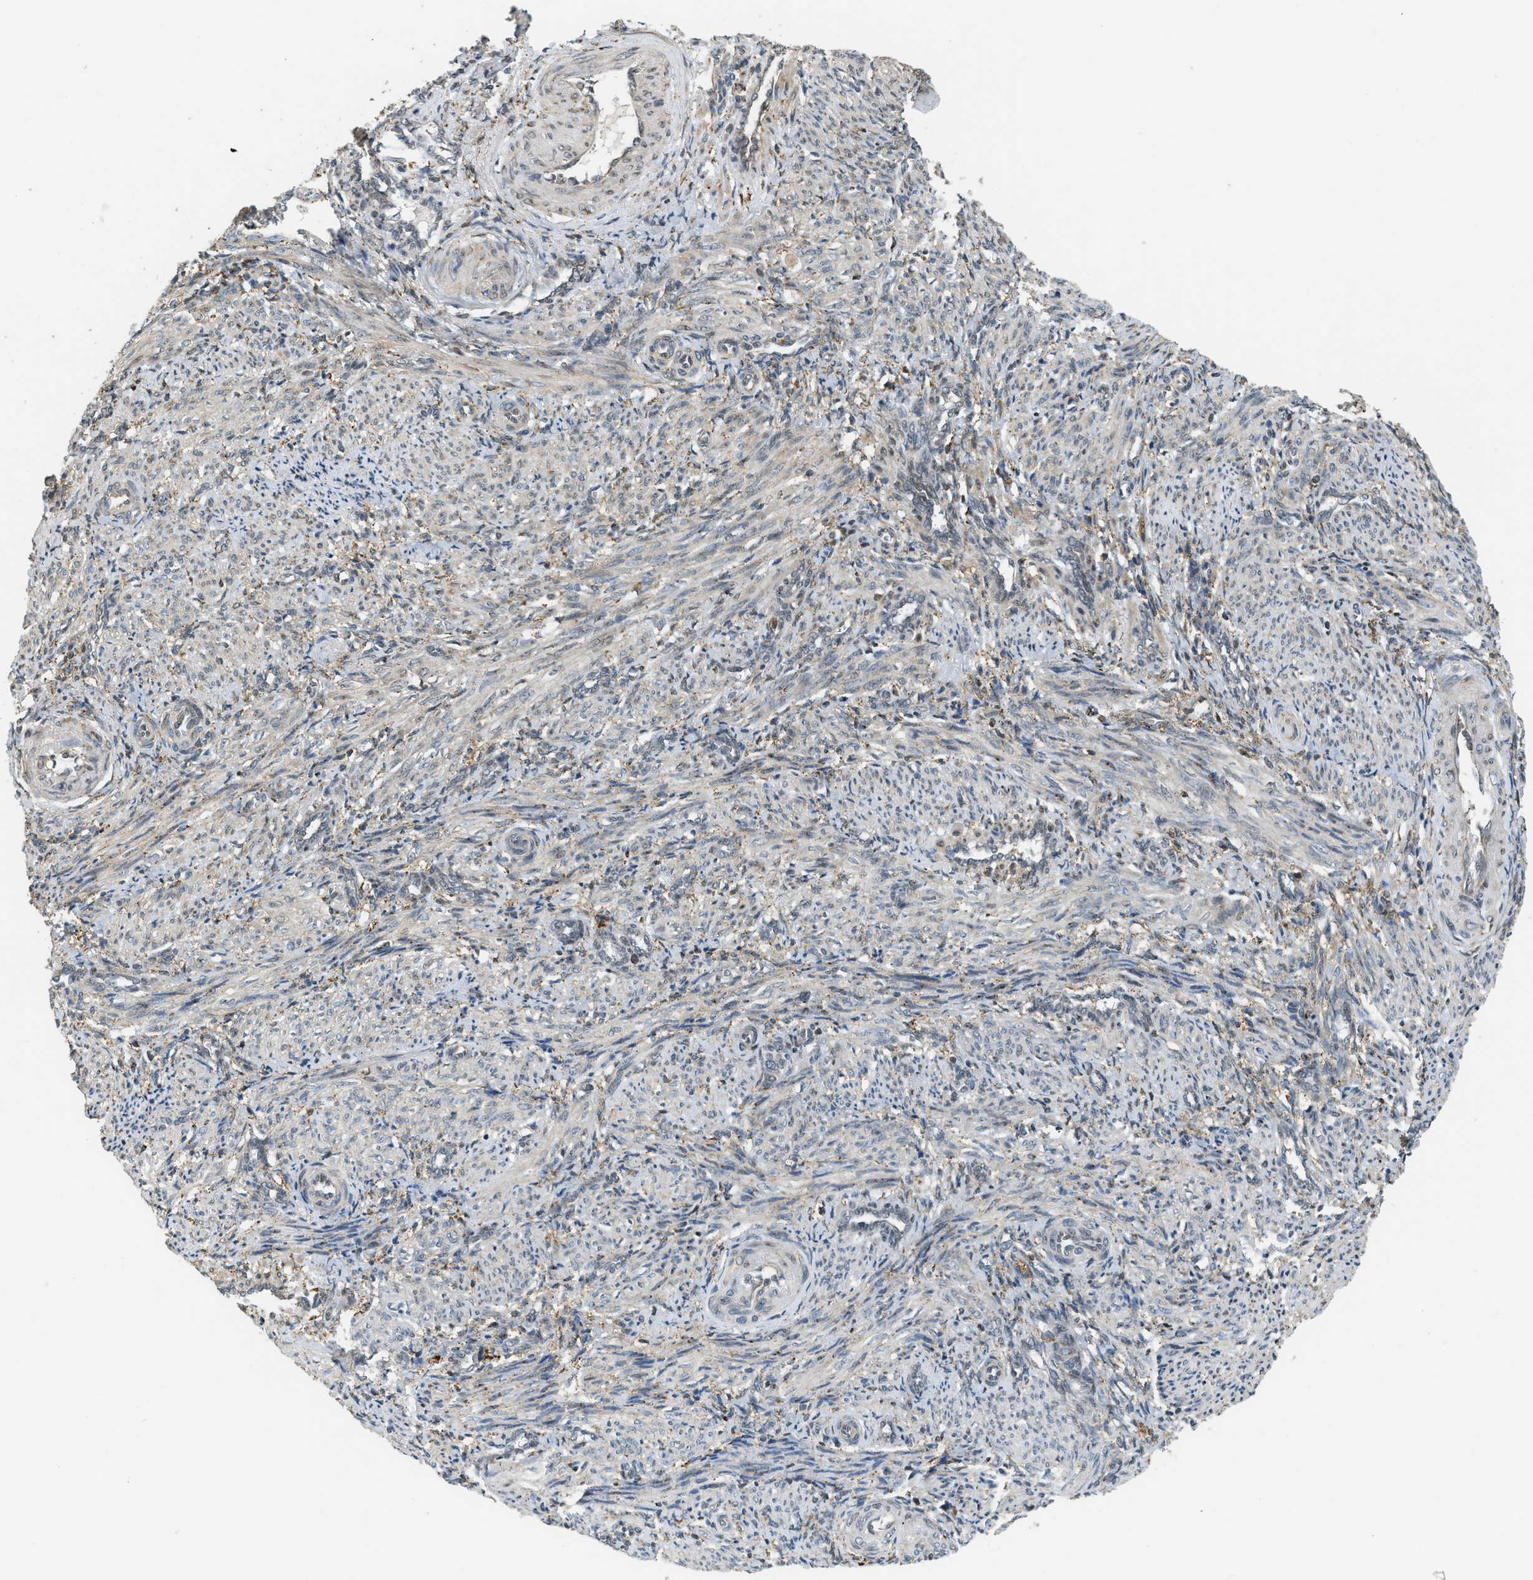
{"staining": {"intensity": "weak", "quantity": "25%-75%", "location": "cytoplasmic/membranous,nuclear"}, "tissue": "smooth muscle", "cell_type": "Smooth muscle cells", "image_type": "normal", "snomed": [{"axis": "morphology", "description": "Normal tissue, NOS"}, {"axis": "topography", "description": "Endometrium"}], "caption": "Benign smooth muscle shows weak cytoplasmic/membranous,nuclear expression in about 25%-75% of smooth muscle cells The staining is performed using DAB brown chromogen to label protein expression. The nuclei are counter-stained blue using hematoxylin..", "gene": "SEMA4D", "patient": {"sex": "female", "age": 33}}